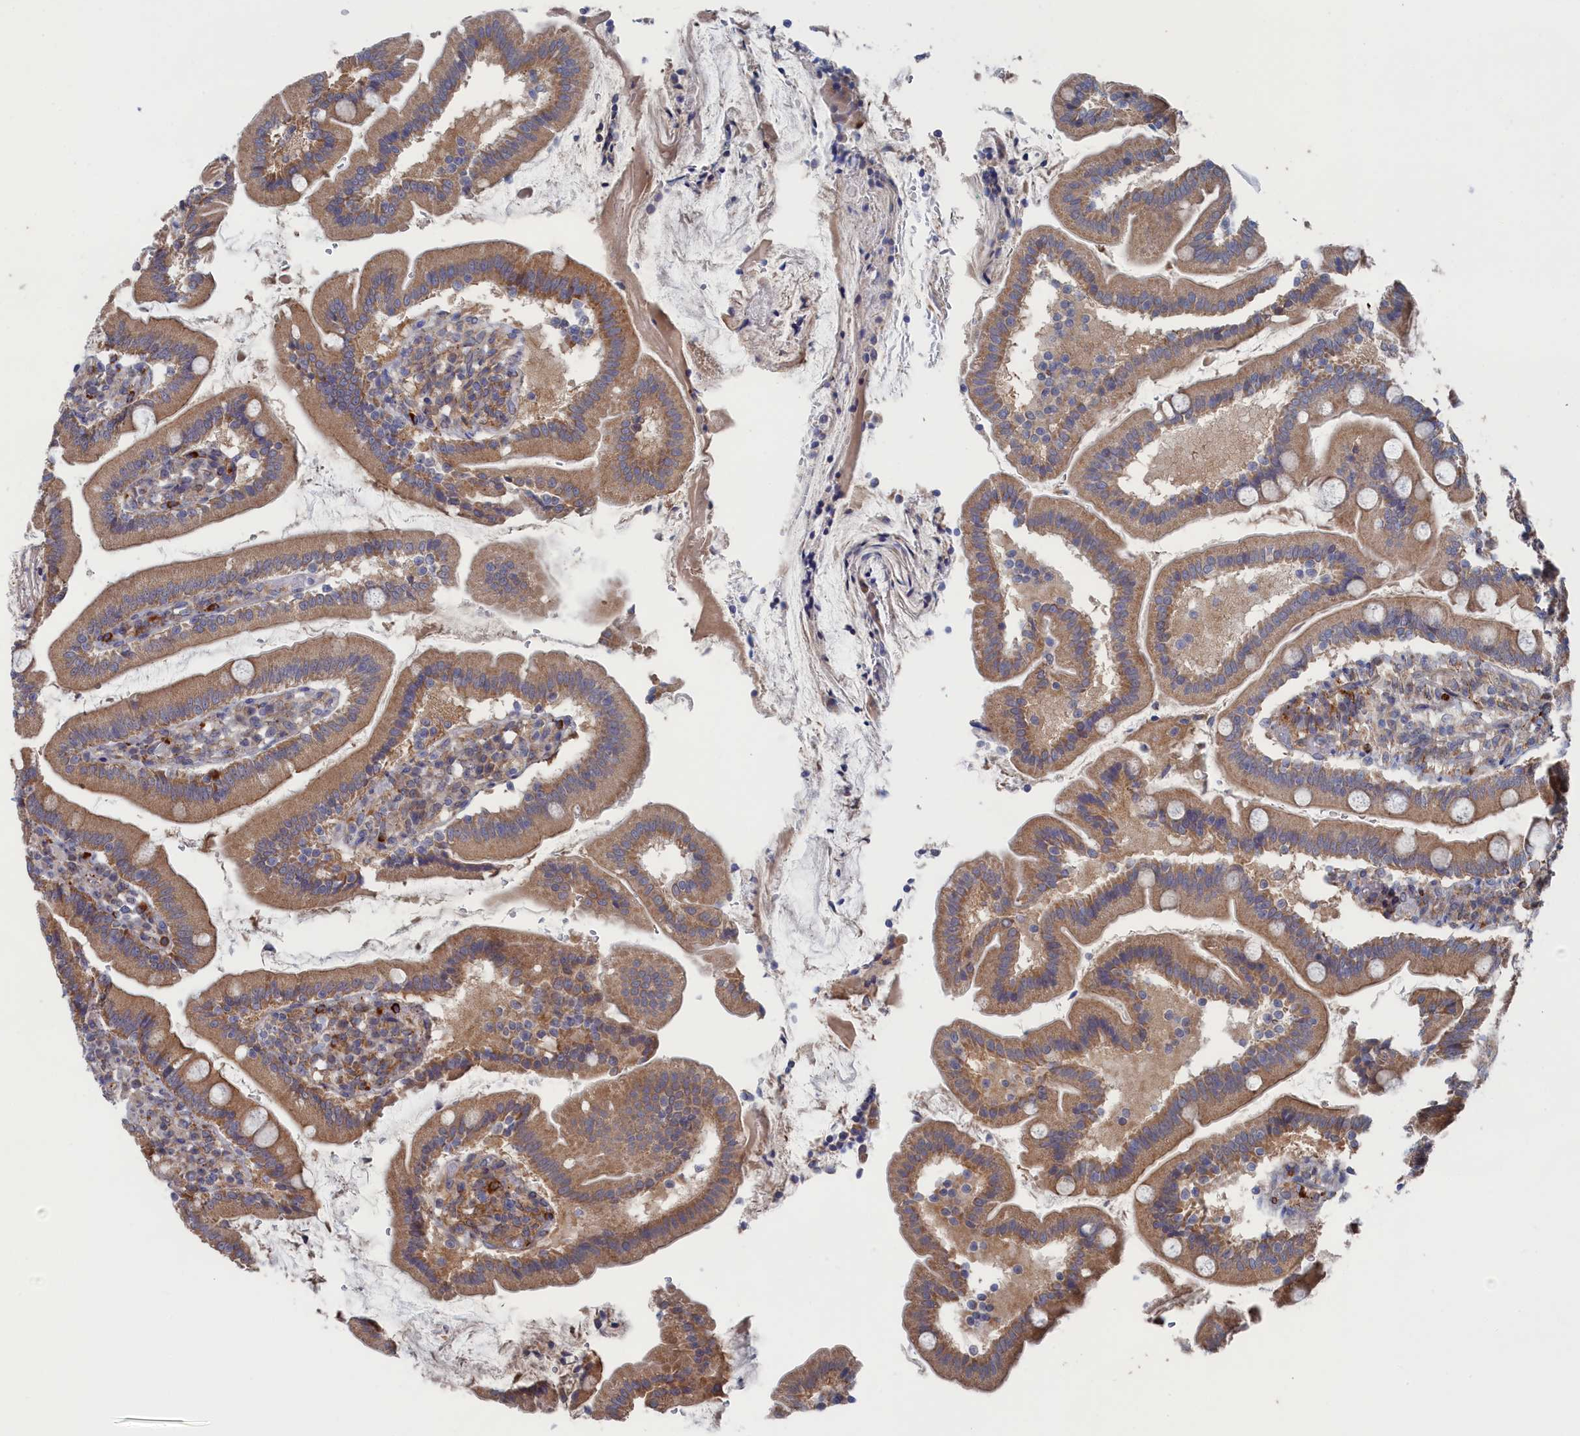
{"staining": {"intensity": "moderate", "quantity": ">75%", "location": "cytoplasmic/membranous"}, "tissue": "duodenum", "cell_type": "Glandular cells", "image_type": "normal", "snomed": [{"axis": "morphology", "description": "Normal tissue, NOS"}, {"axis": "topography", "description": "Duodenum"}], "caption": "Immunohistochemical staining of unremarkable human duodenum reveals >75% levels of moderate cytoplasmic/membranous protein expression in approximately >75% of glandular cells.", "gene": "FILIP1L", "patient": {"sex": "female", "age": 67}}